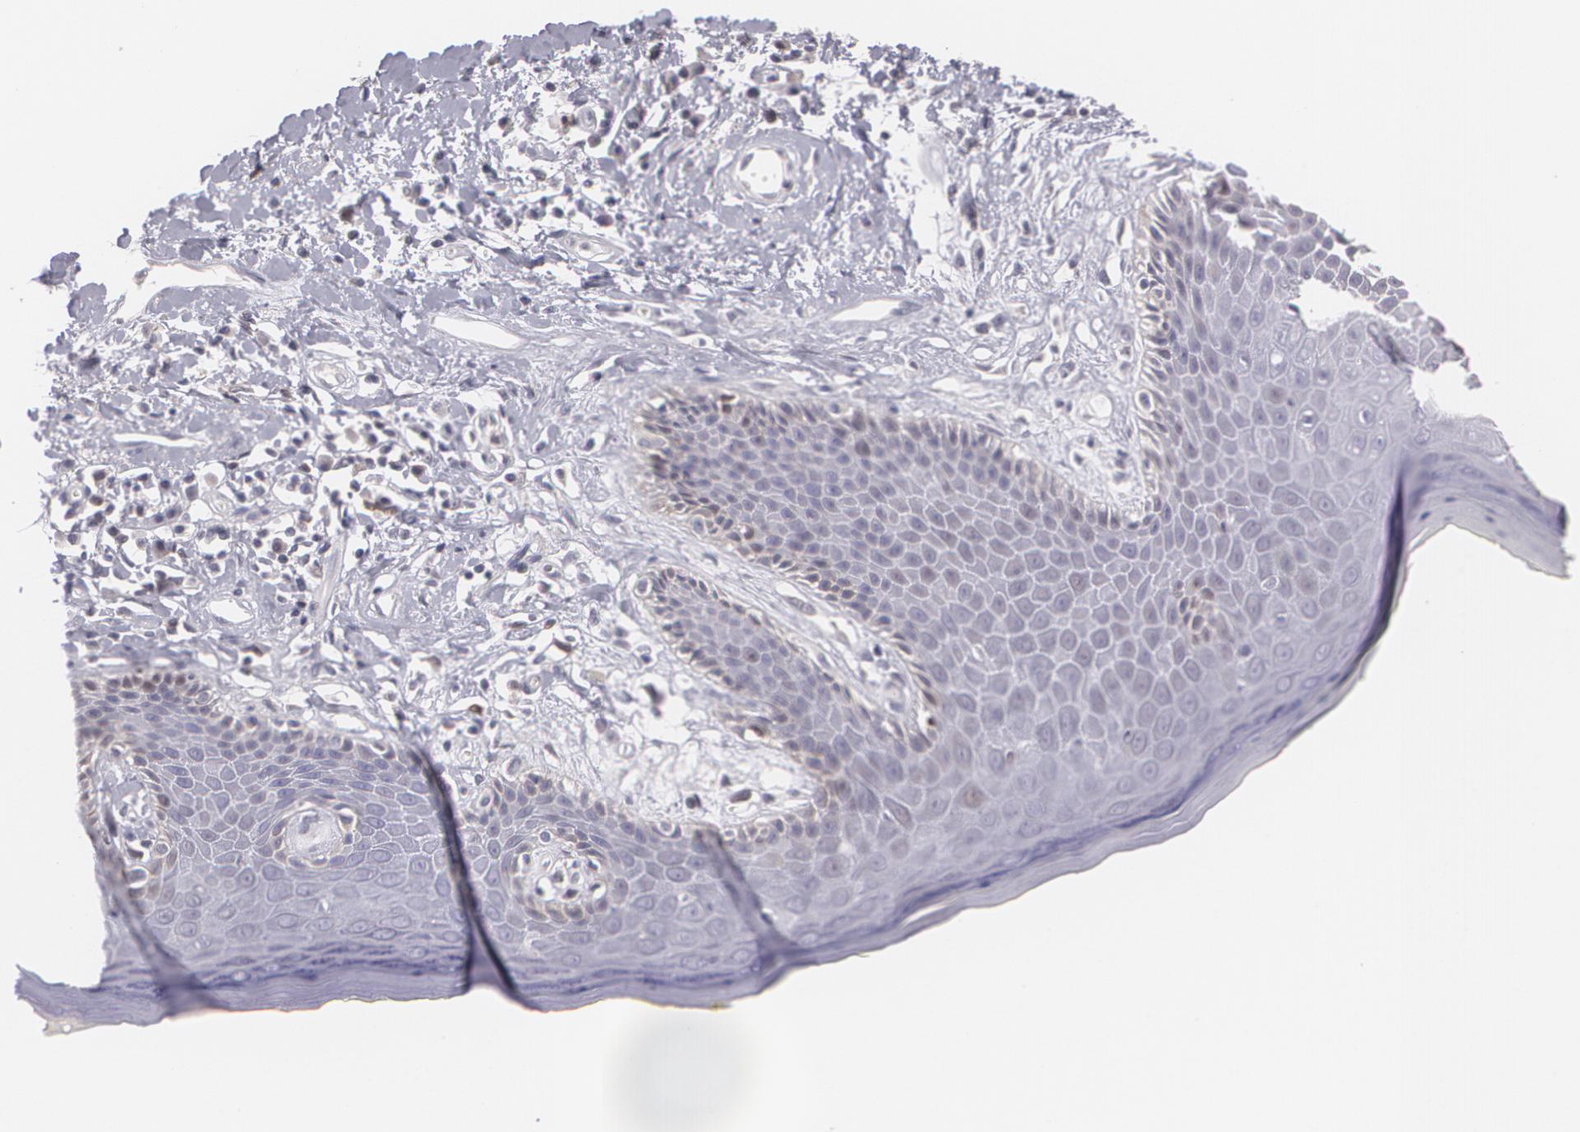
{"staining": {"intensity": "negative", "quantity": "none", "location": "none"}, "tissue": "skin", "cell_type": "Epidermal cells", "image_type": "normal", "snomed": [{"axis": "morphology", "description": "Normal tissue, NOS"}, {"axis": "topography", "description": "Skin"}, {"axis": "topography", "description": "Anal"}], "caption": "A histopathology image of skin stained for a protein shows no brown staining in epidermal cells.", "gene": "ZBTB16", "patient": {"sex": "male", "age": 61}}